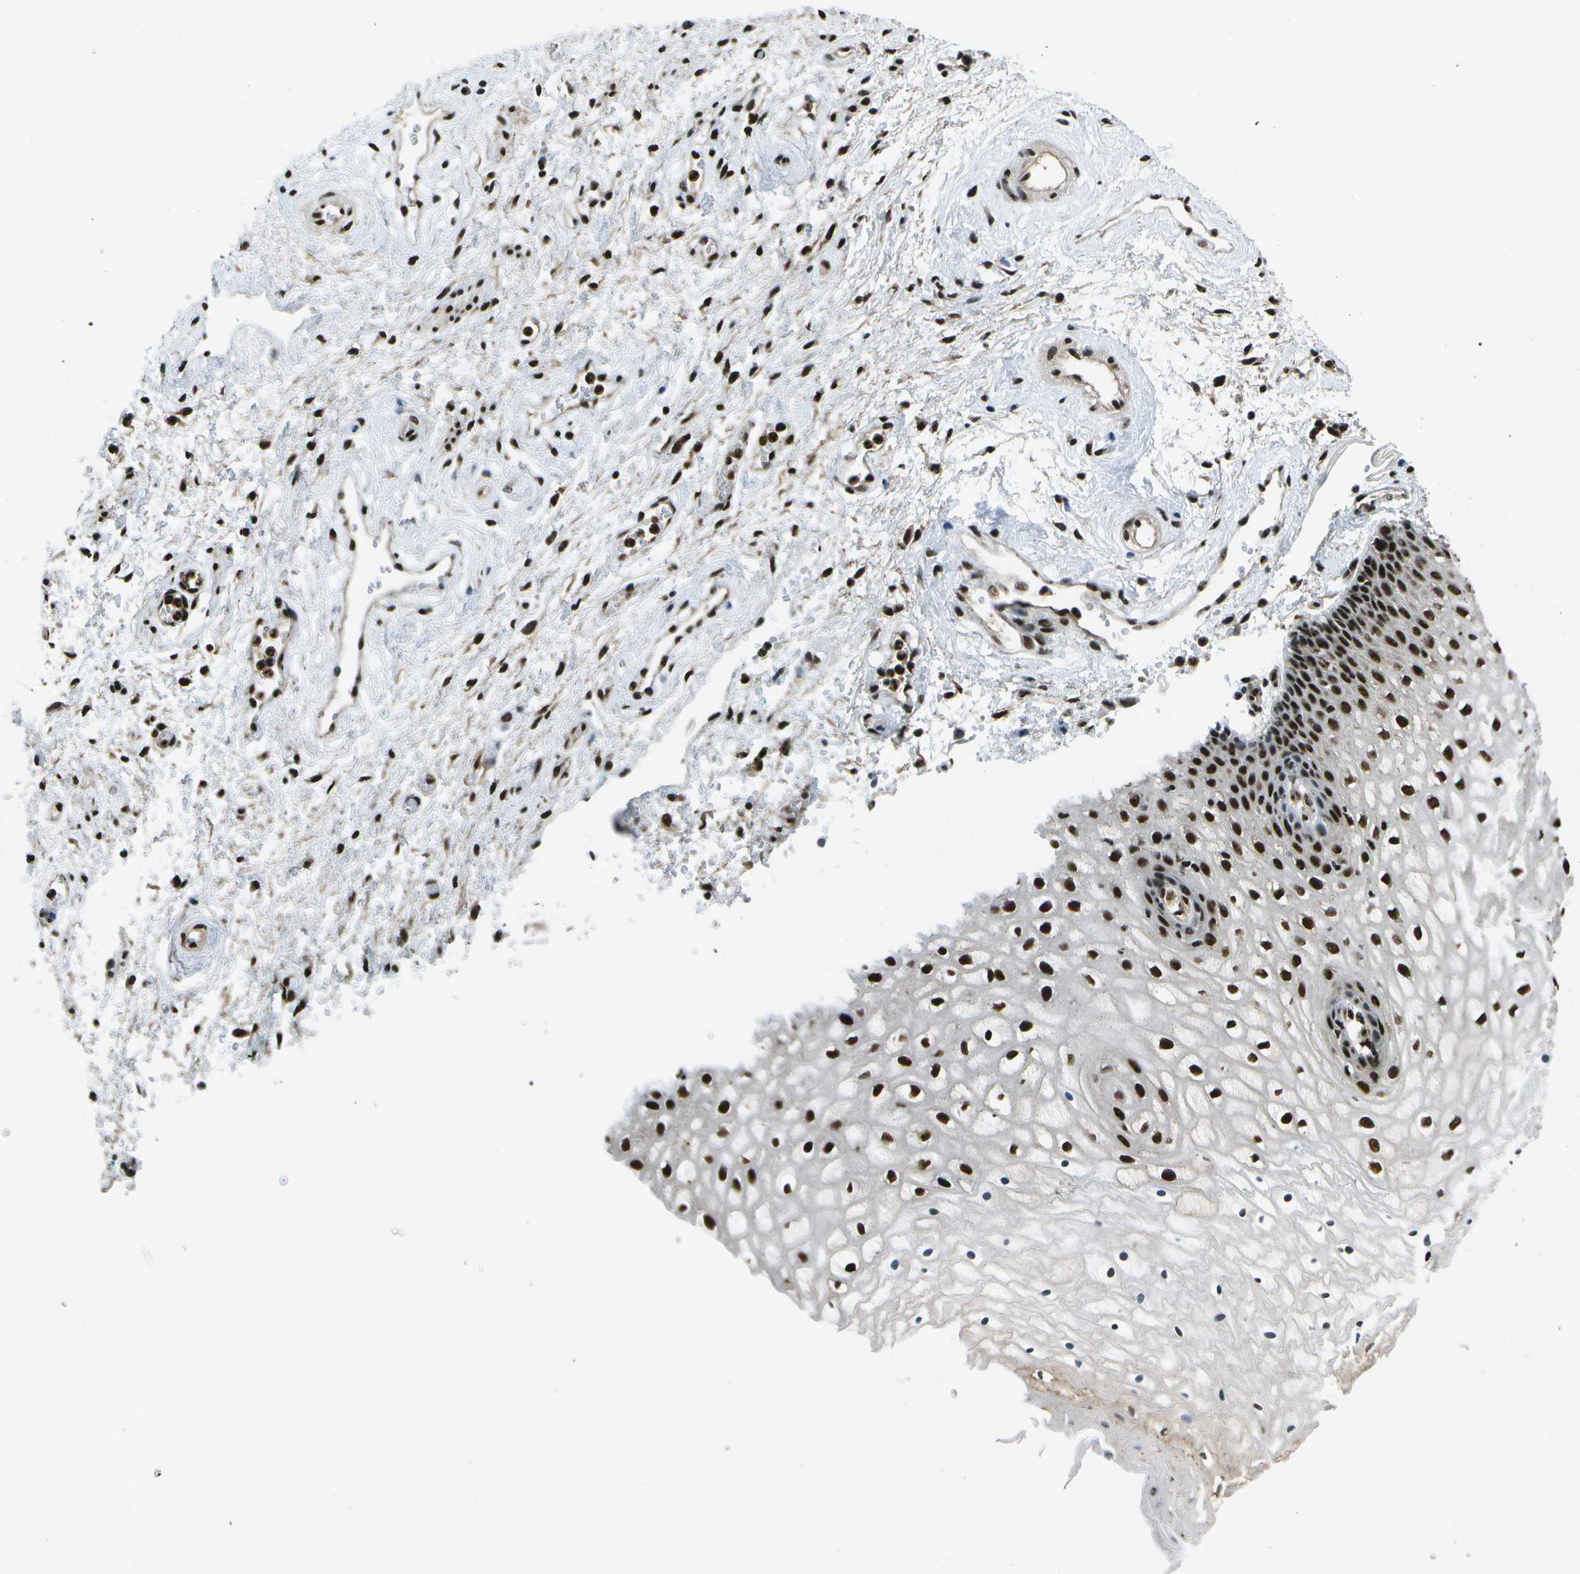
{"staining": {"intensity": "strong", "quantity": ">75%", "location": "nuclear"}, "tissue": "vagina", "cell_type": "Squamous epithelial cells", "image_type": "normal", "snomed": [{"axis": "morphology", "description": "Normal tissue, NOS"}, {"axis": "topography", "description": "Vagina"}], "caption": "Squamous epithelial cells exhibit high levels of strong nuclear positivity in about >75% of cells in benign human vagina. Nuclei are stained in blue.", "gene": "GANC", "patient": {"sex": "female", "age": 34}}